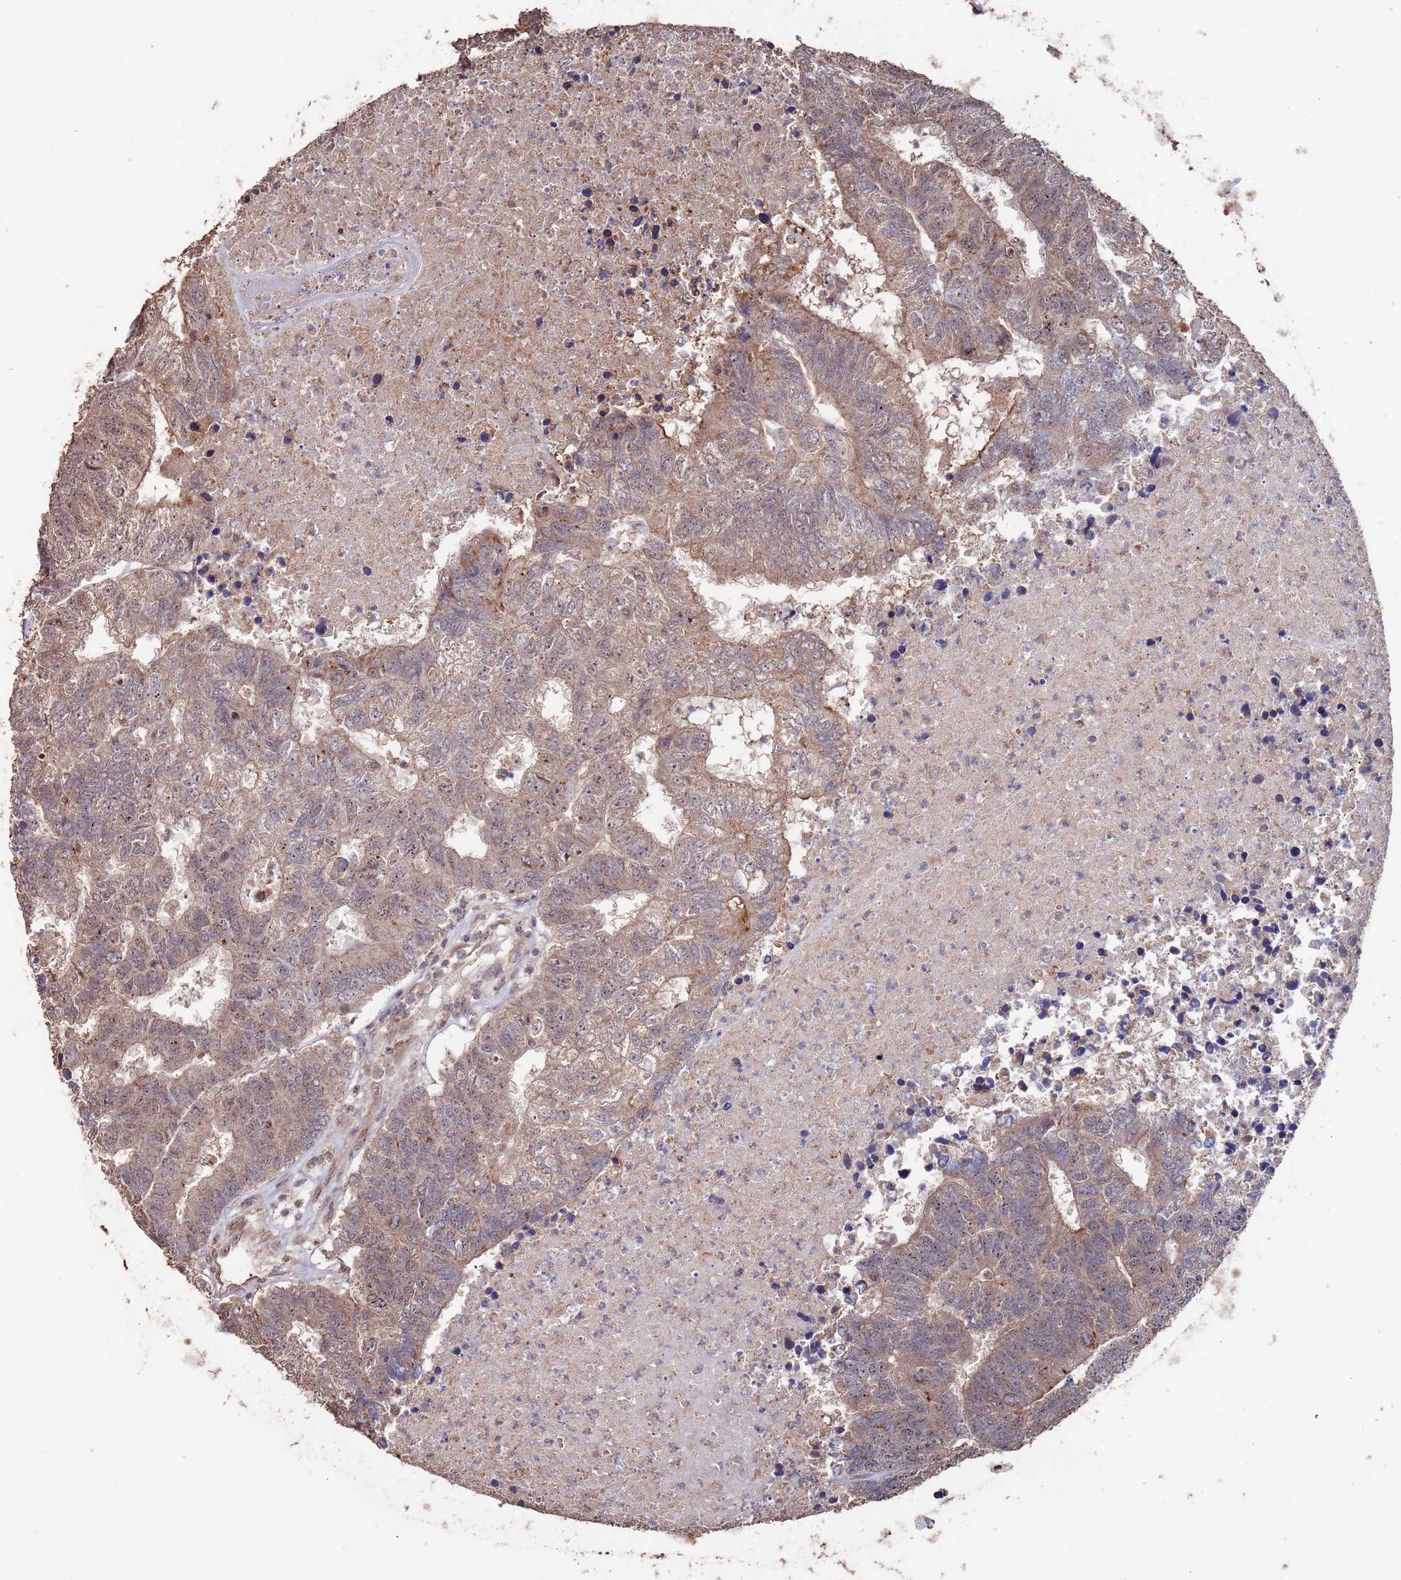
{"staining": {"intensity": "weak", "quantity": ">75%", "location": "cytoplasmic/membranous"}, "tissue": "colorectal cancer", "cell_type": "Tumor cells", "image_type": "cancer", "snomed": [{"axis": "morphology", "description": "Adenocarcinoma, NOS"}, {"axis": "topography", "description": "Colon"}], "caption": "IHC micrograph of human colorectal cancer stained for a protein (brown), which demonstrates low levels of weak cytoplasmic/membranous expression in about >75% of tumor cells.", "gene": "PRR7", "patient": {"sex": "female", "age": 48}}